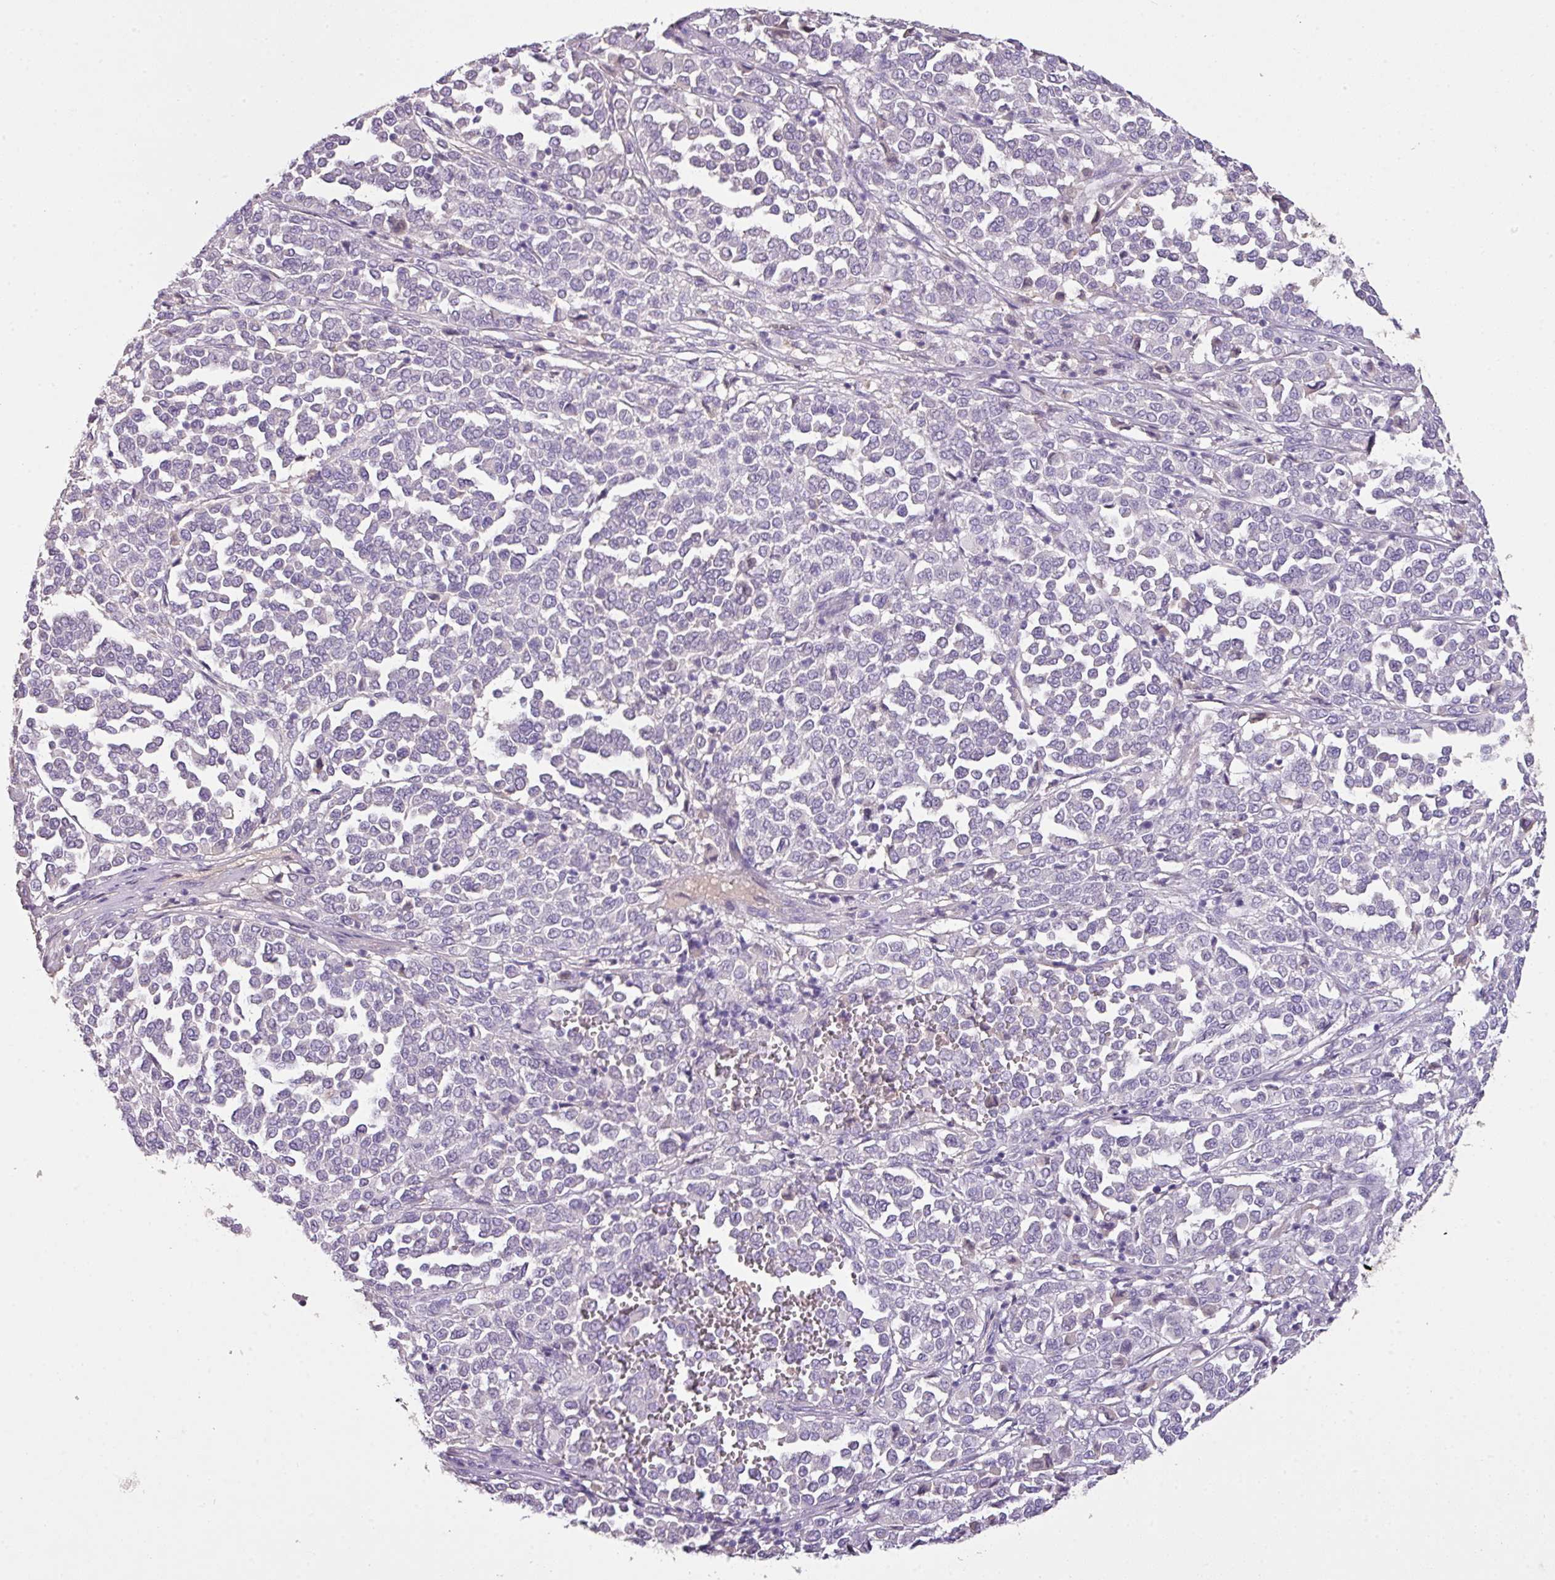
{"staining": {"intensity": "negative", "quantity": "none", "location": "none"}, "tissue": "melanoma", "cell_type": "Tumor cells", "image_type": "cancer", "snomed": [{"axis": "morphology", "description": "Malignant melanoma, Metastatic site"}, {"axis": "topography", "description": "Pancreas"}], "caption": "Immunohistochemistry micrograph of human malignant melanoma (metastatic site) stained for a protein (brown), which exhibits no staining in tumor cells.", "gene": "OR6C6", "patient": {"sex": "female", "age": 30}}